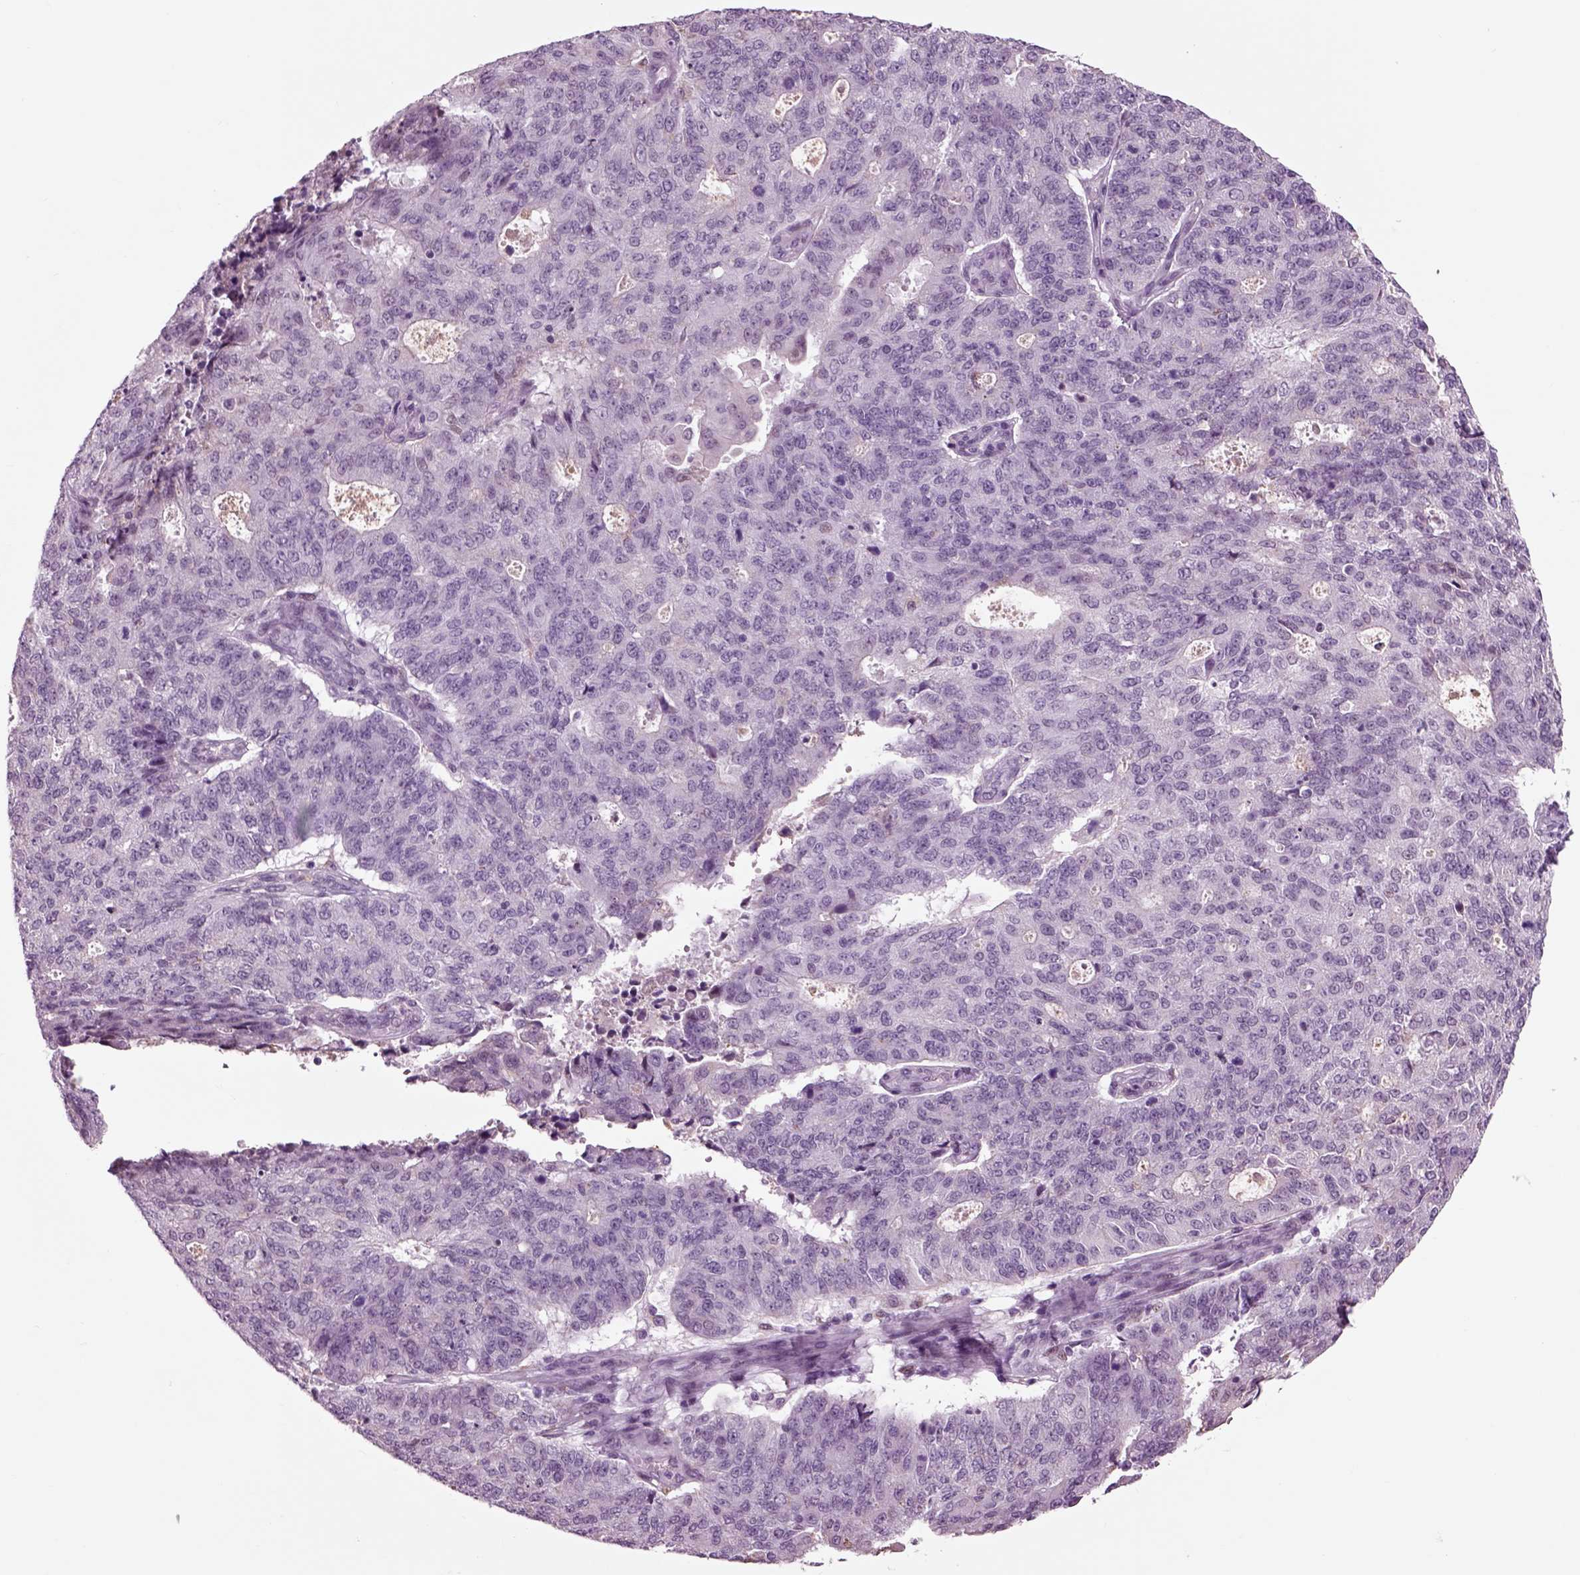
{"staining": {"intensity": "negative", "quantity": "none", "location": "none"}, "tissue": "endometrial cancer", "cell_type": "Tumor cells", "image_type": "cancer", "snomed": [{"axis": "morphology", "description": "Adenocarcinoma, NOS"}, {"axis": "topography", "description": "Endometrium"}], "caption": "This is an IHC photomicrograph of endometrial cancer (adenocarcinoma). There is no staining in tumor cells.", "gene": "CHGB", "patient": {"sex": "female", "age": 82}}